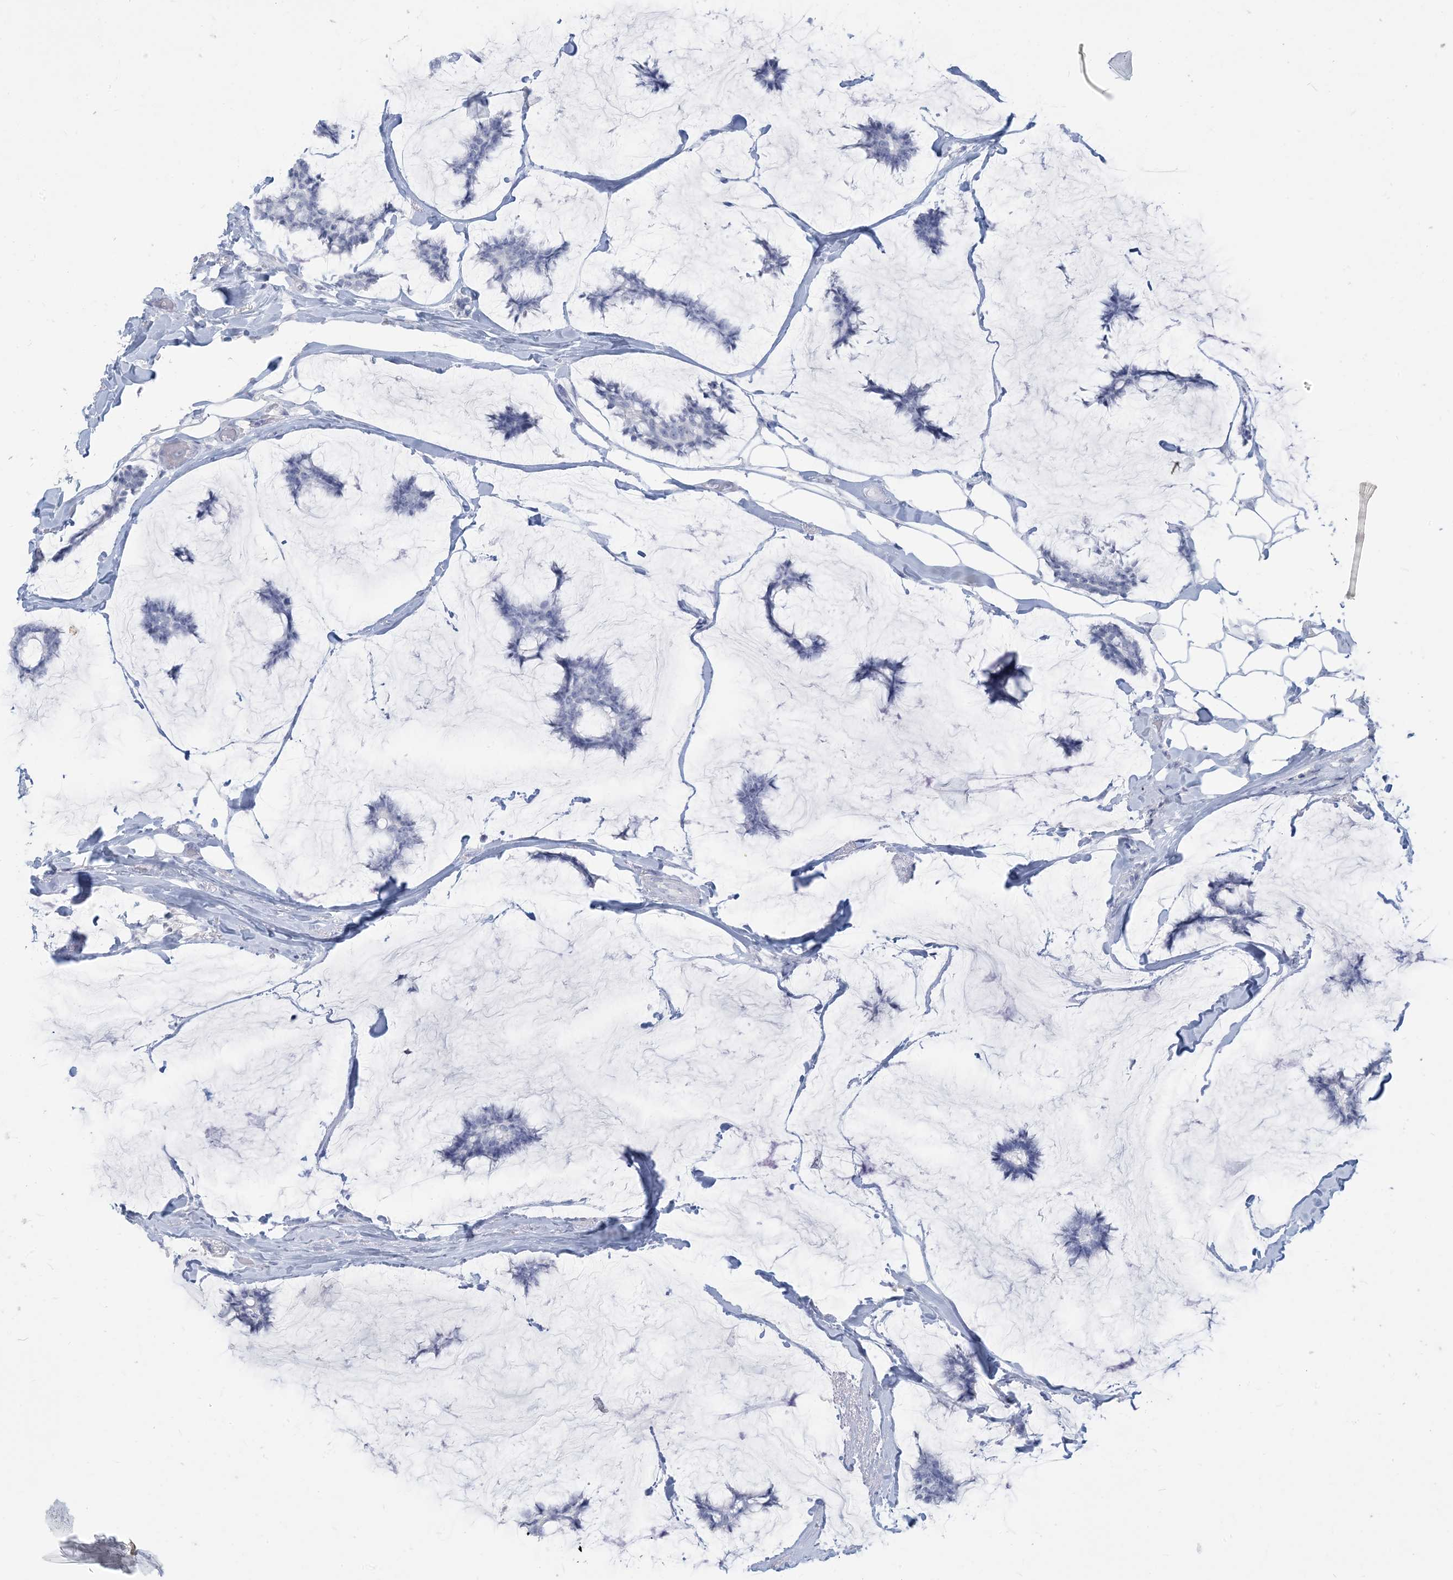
{"staining": {"intensity": "negative", "quantity": "none", "location": "none"}, "tissue": "breast cancer", "cell_type": "Tumor cells", "image_type": "cancer", "snomed": [{"axis": "morphology", "description": "Duct carcinoma"}, {"axis": "topography", "description": "Breast"}], "caption": "Breast cancer was stained to show a protein in brown. There is no significant positivity in tumor cells.", "gene": "HLA-DRB1", "patient": {"sex": "female", "age": 93}}